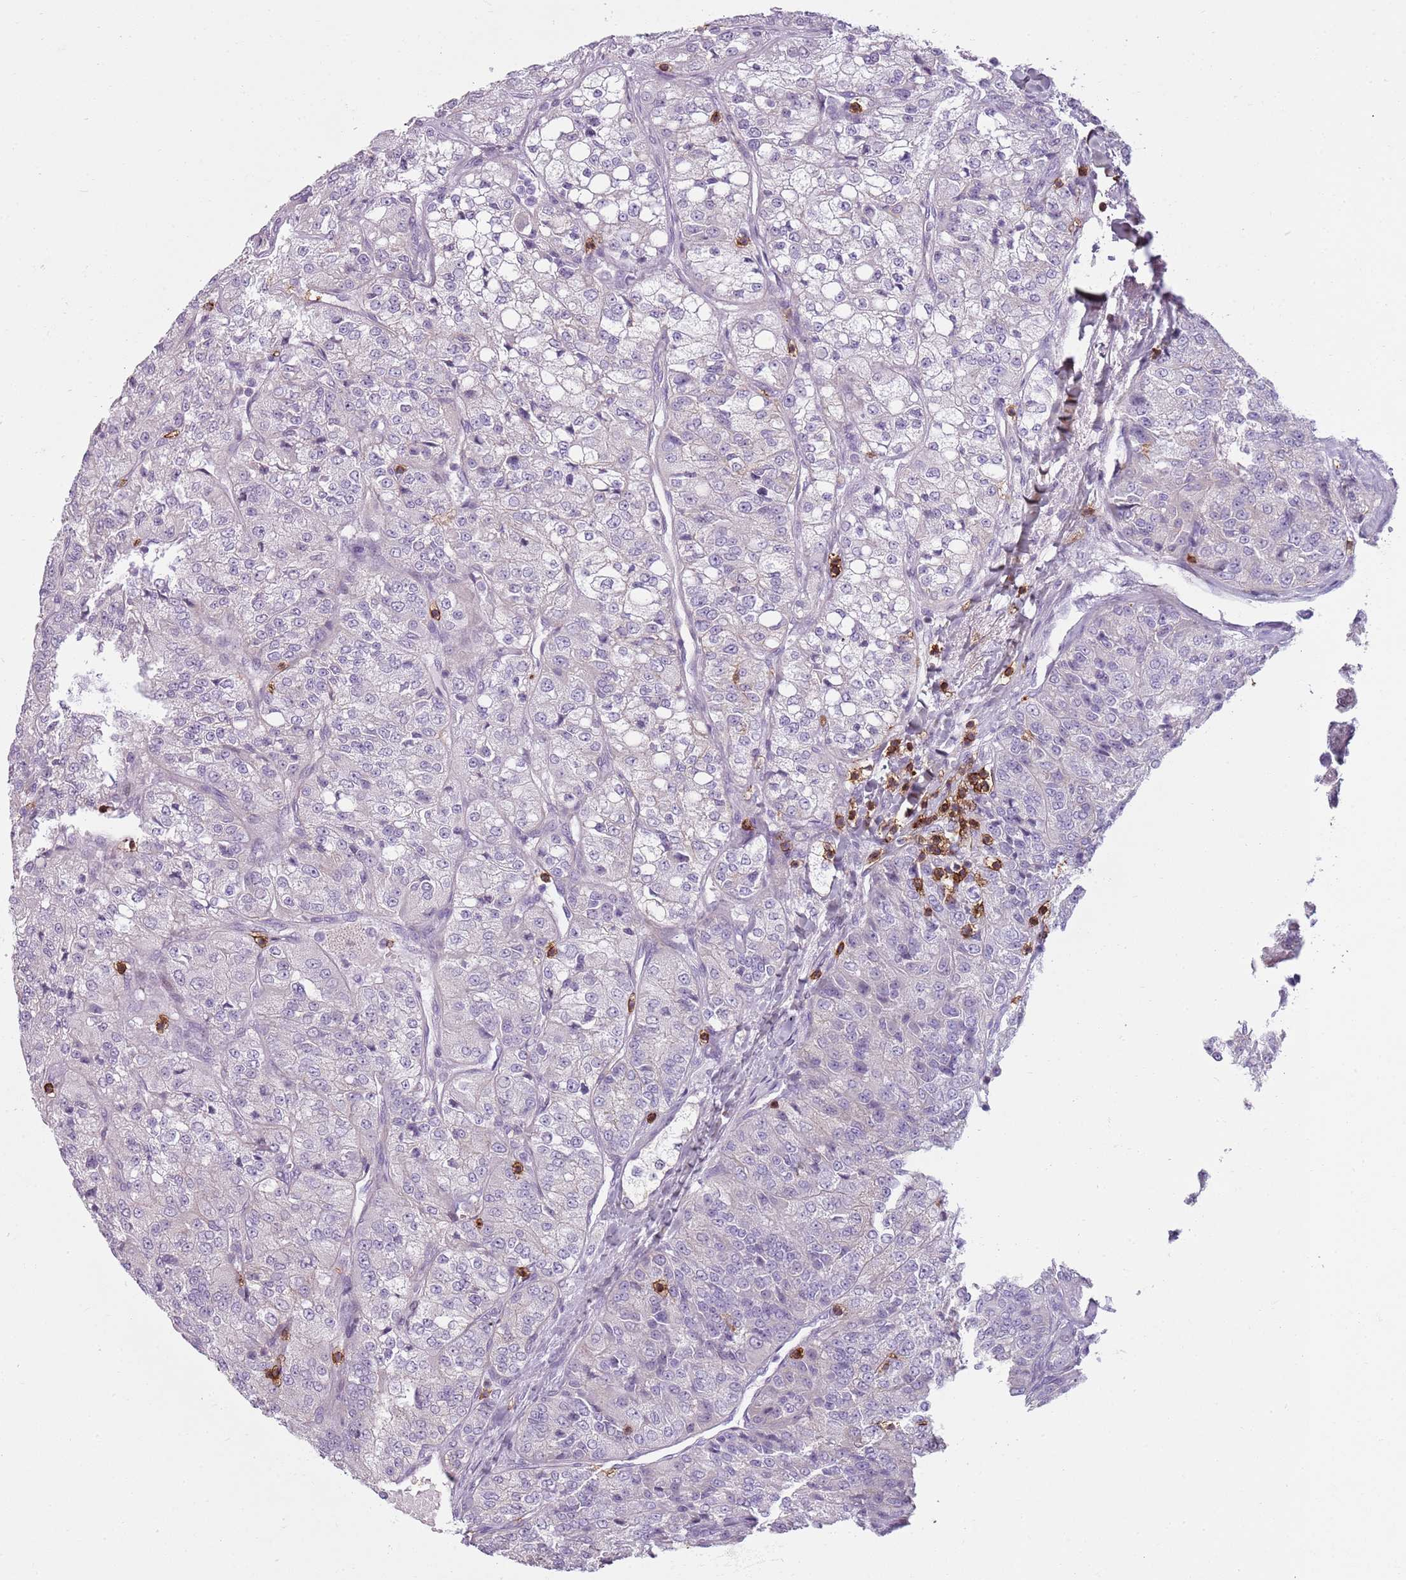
{"staining": {"intensity": "negative", "quantity": "none", "location": "none"}, "tissue": "renal cancer", "cell_type": "Tumor cells", "image_type": "cancer", "snomed": [{"axis": "morphology", "description": "Adenocarcinoma, NOS"}, {"axis": "topography", "description": "Kidney"}], "caption": "A high-resolution photomicrograph shows IHC staining of adenocarcinoma (renal), which displays no significant expression in tumor cells. The staining is performed using DAB brown chromogen with nuclei counter-stained in using hematoxylin.", "gene": "ZNF583", "patient": {"sex": "female", "age": 63}}